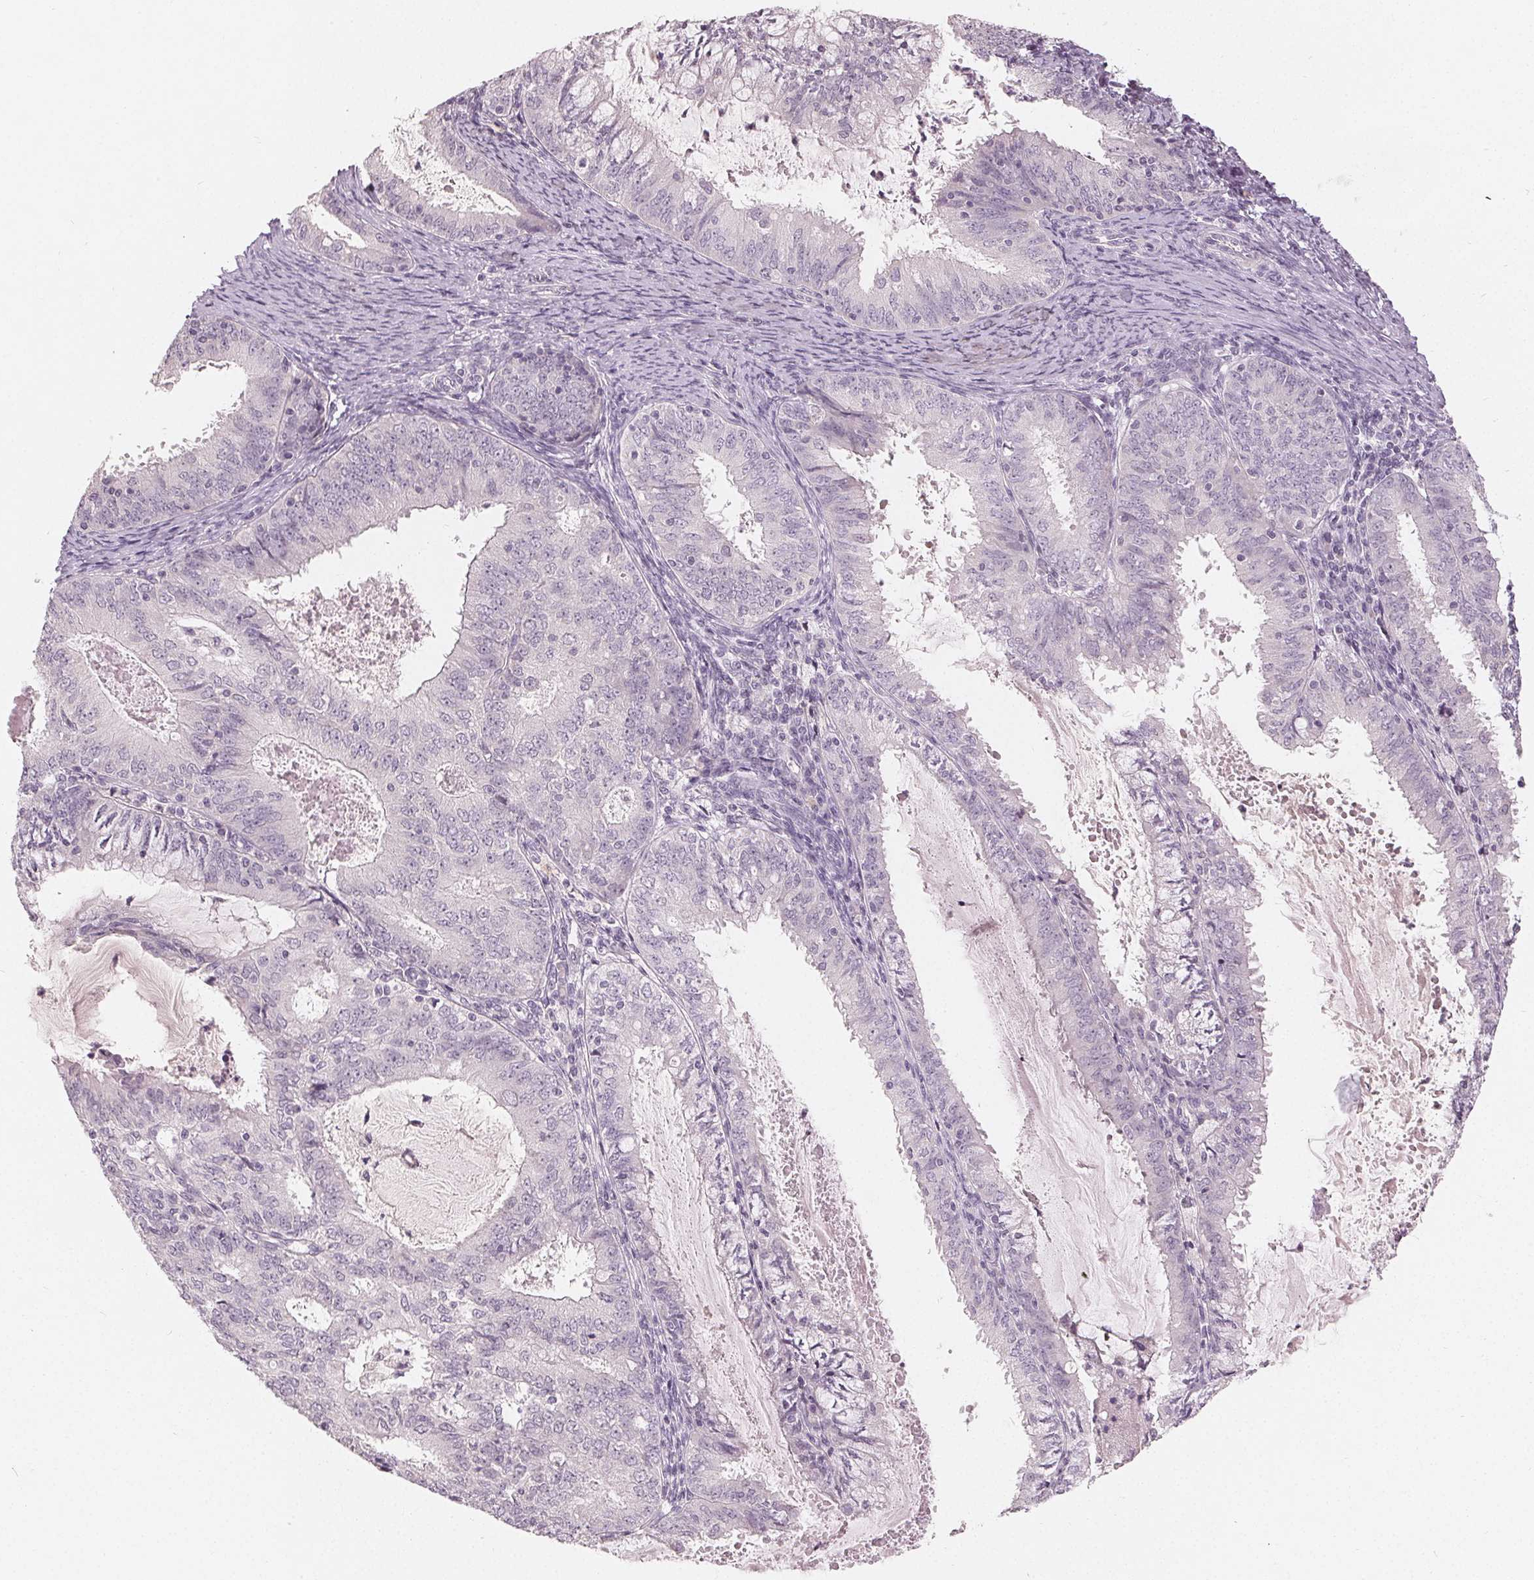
{"staining": {"intensity": "negative", "quantity": "none", "location": "none"}, "tissue": "endometrial cancer", "cell_type": "Tumor cells", "image_type": "cancer", "snomed": [{"axis": "morphology", "description": "Adenocarcinoma, NOS"}, {"axis": "topography", "description": "Endometrium"}], "caption": "Immunohistochemistry (IHC) of endometrial cancer displays no expression in tumor cells.", "gene": "TRIM60", "patient": {"sex": "female", "age": 57}}